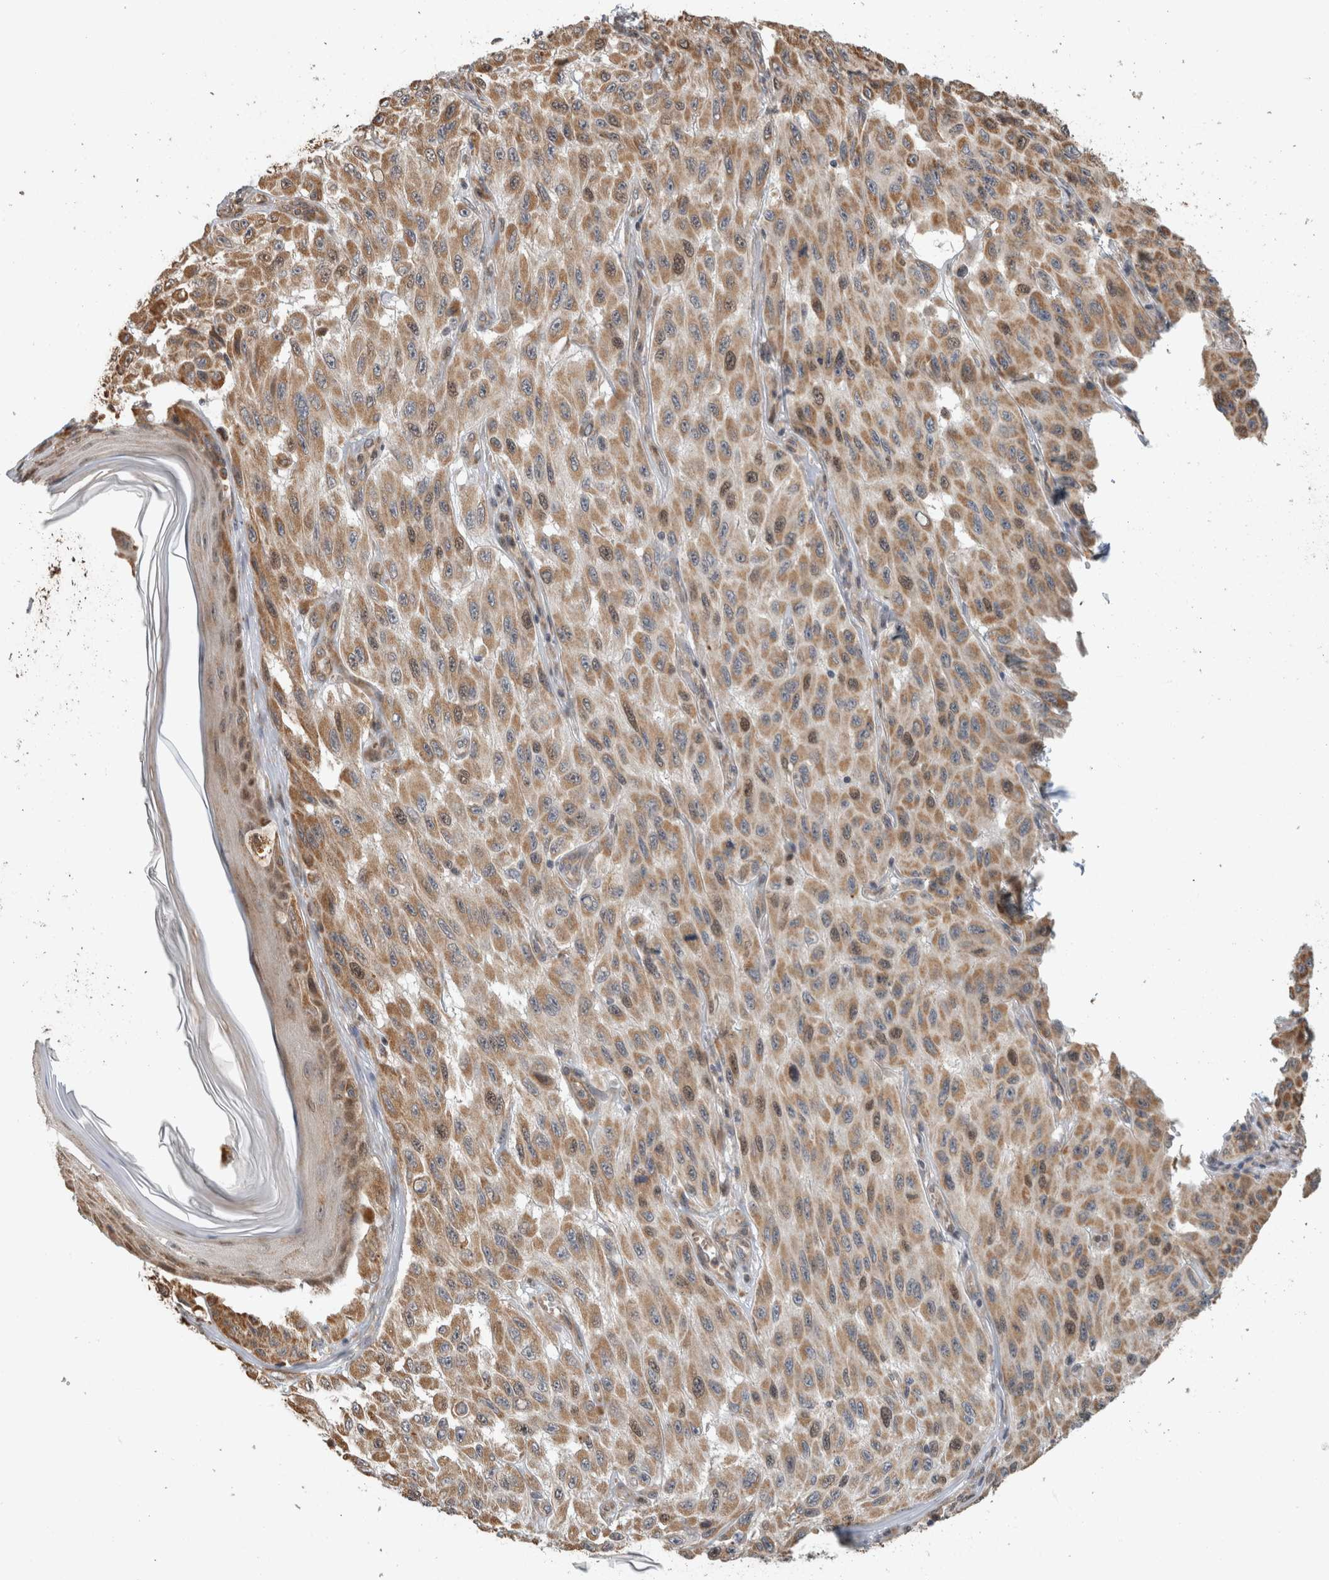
{"staining": {"intensity": "moderate", "quantity": ">75%", "location": "cytoplasmic/membranous"}, "tissue": "melanoma", "cell_type": "Tumor cells", "image_type": "cancer", "snomed": [{"axis": "morphology", "description": "Malignant melanoma, NOS"}, {"axis": "topography", "description": "Skin"}], "caption": "Approximately >75% of tumor cells in human malignant melanoma demonstrate moderate cytoplasmic/membranous protein staining as visualized by brown immunohistochemical staining.", "gene": "GINS4", "patient": {"sex": "male", "age": 30}}